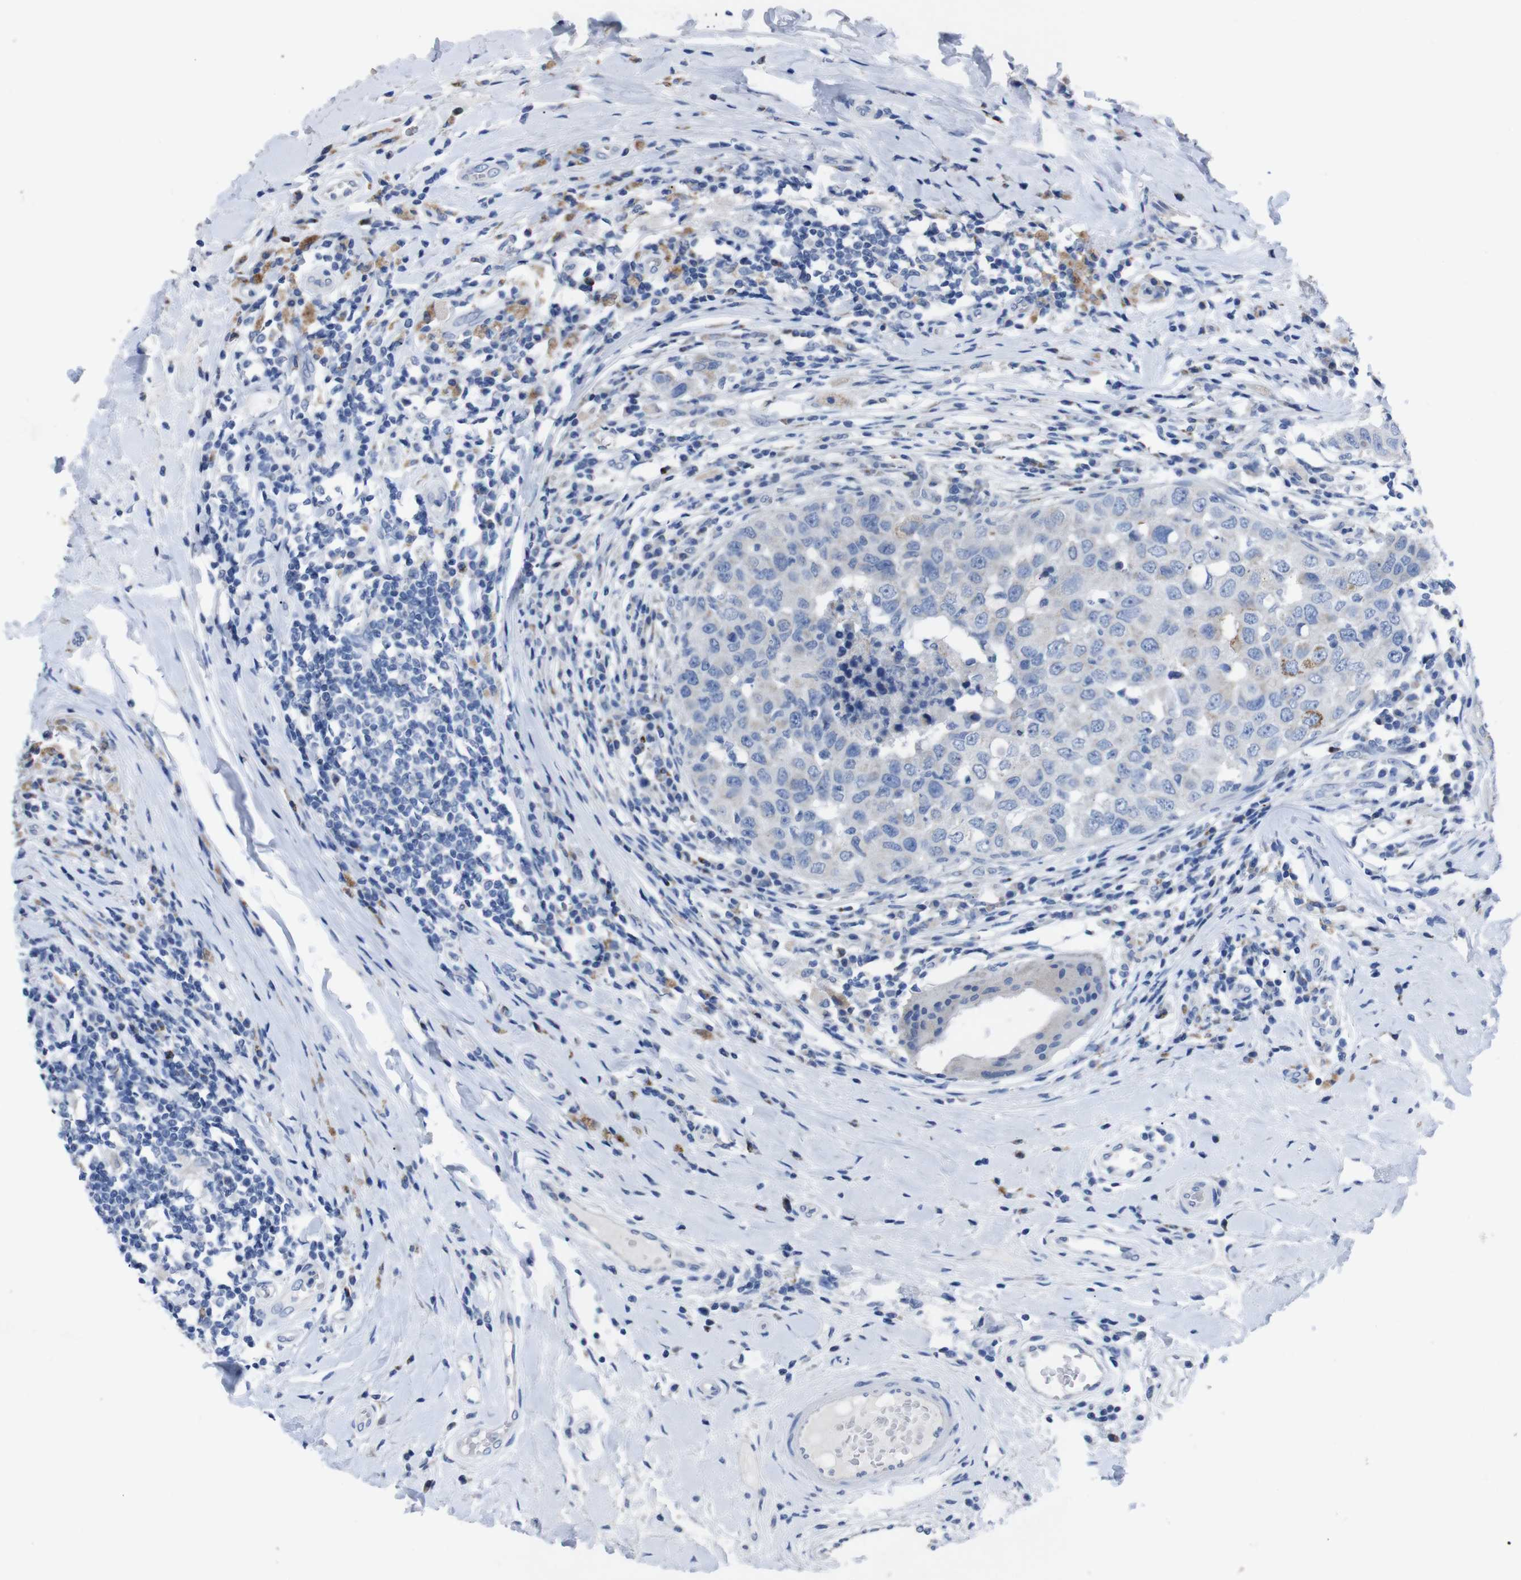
{"staining": {"intensity": "moderate", "quantity": "<25%", "location": "cytoplasmic/membranous"}, "tissue": "breast cancer", "cell_type": "Tumor cells", "image_type": "cancer", "snomed": [{"axis": "morphology", "description": "Duct carcinoma"}, {"axis": "topography", "description": "Breast"}], "caption": "The histopathology image reveals a brown stain indicating the presence of a protein in the cytoplasmic/membranous of tumor cells in intraductal carcinoma (breast).", "gene": "GJB2", "patient": {"sex": "female", "age": 27}}